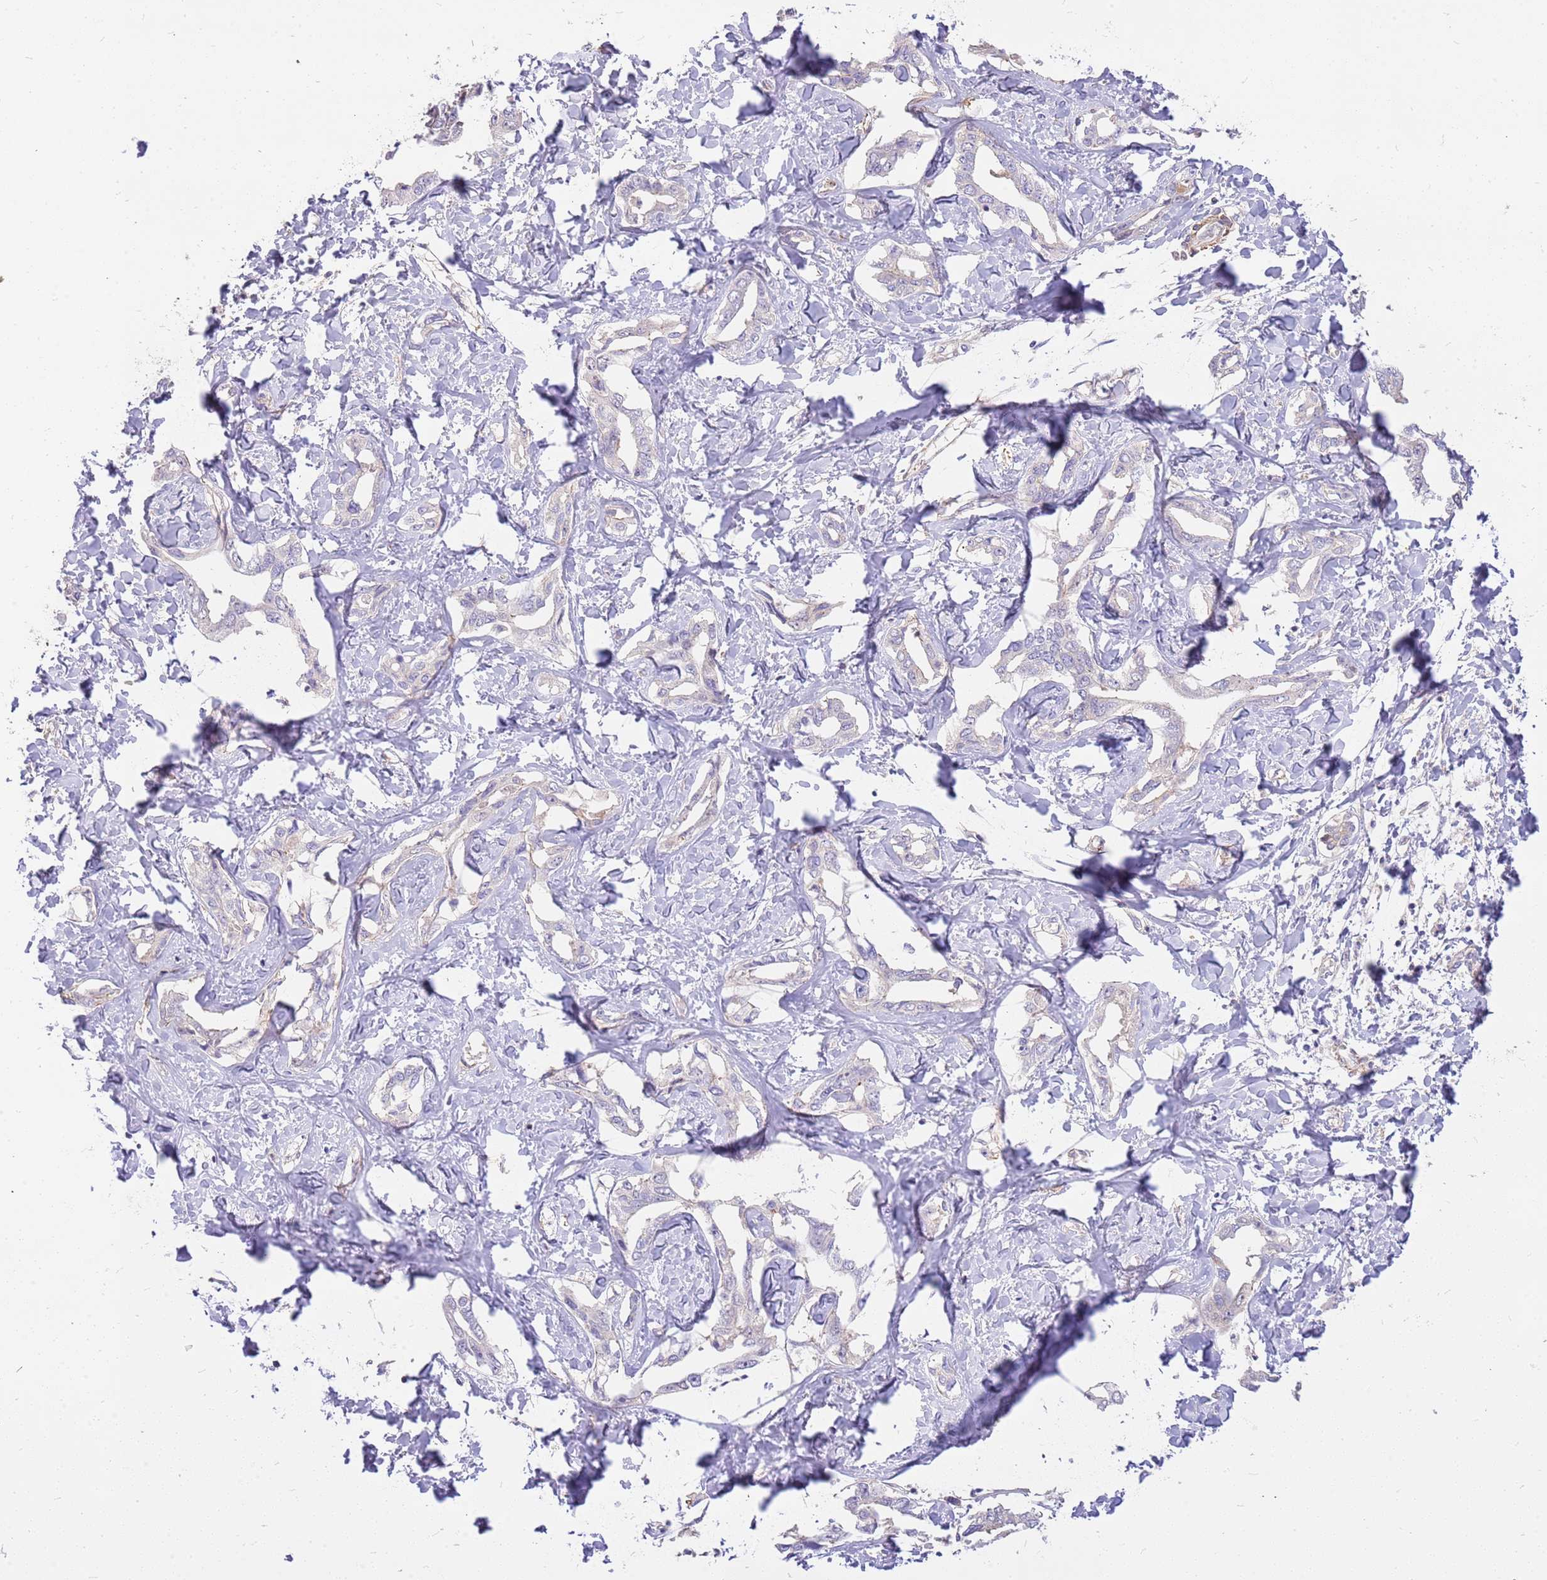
{"staining": {"intensity": "negative", "quantity": "none", "location": "none"}, "tissue": "liver cancer", "cell_type": "Tumor cells", "image_type": "cancer", "snomed": [{"axis": "morphology", "description": "Cholangiocarcinoma"}, {"axis": "topography", "description": "Liver"}], "caption": "Immunohistochemistry image of neoplastic tissue: liver cholangiocarcinoma stained with DAB reveals no significant protein positivity in tumor cells. (DAB immunohistochemistry (IHC), high magnification).", "gene": "MVD", "patient": {"sex": "male", "age": 59}}